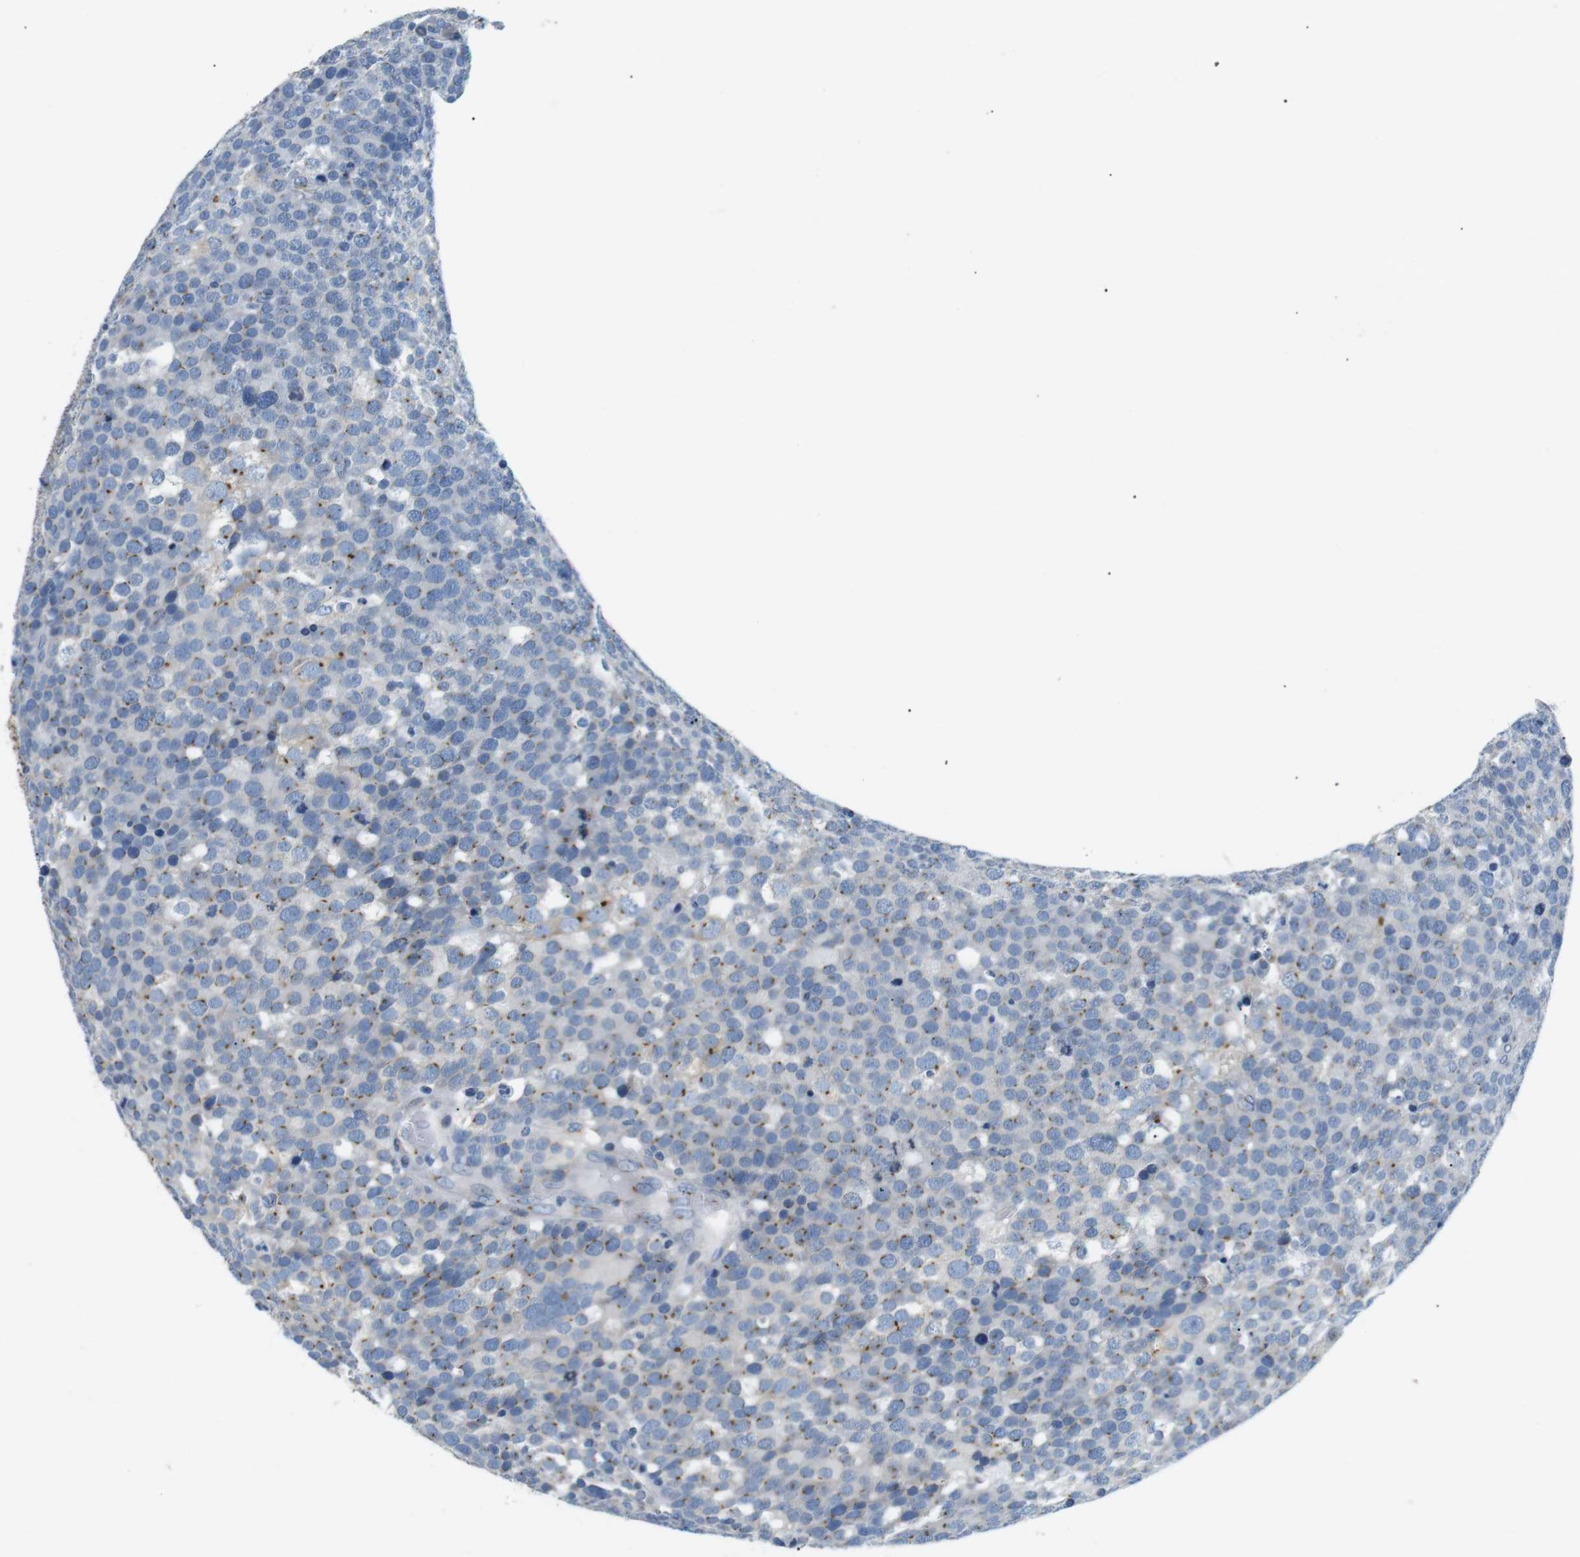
{"staining": {"intensity": "moderate", "quantity": "<25%", "location": "cytoplasmic/membranous"}, "tissue": "testis cancer", "cell_type": "Tumor cells", "image_type": "cancer", "snomed": [{"axis": "morphology", "description": "Seminoma, NOS"}, {"axis": "topography", "description": "Testis"}], "caption": "Testis seminoma tissue demonstrates moderate cytoplasmic/membranous positivity in approximately <25% of tumor cells, visualized by immunohistochemistry.", "gene": "UNC5CL", "patient": {"sex": "male", "age": 71}}